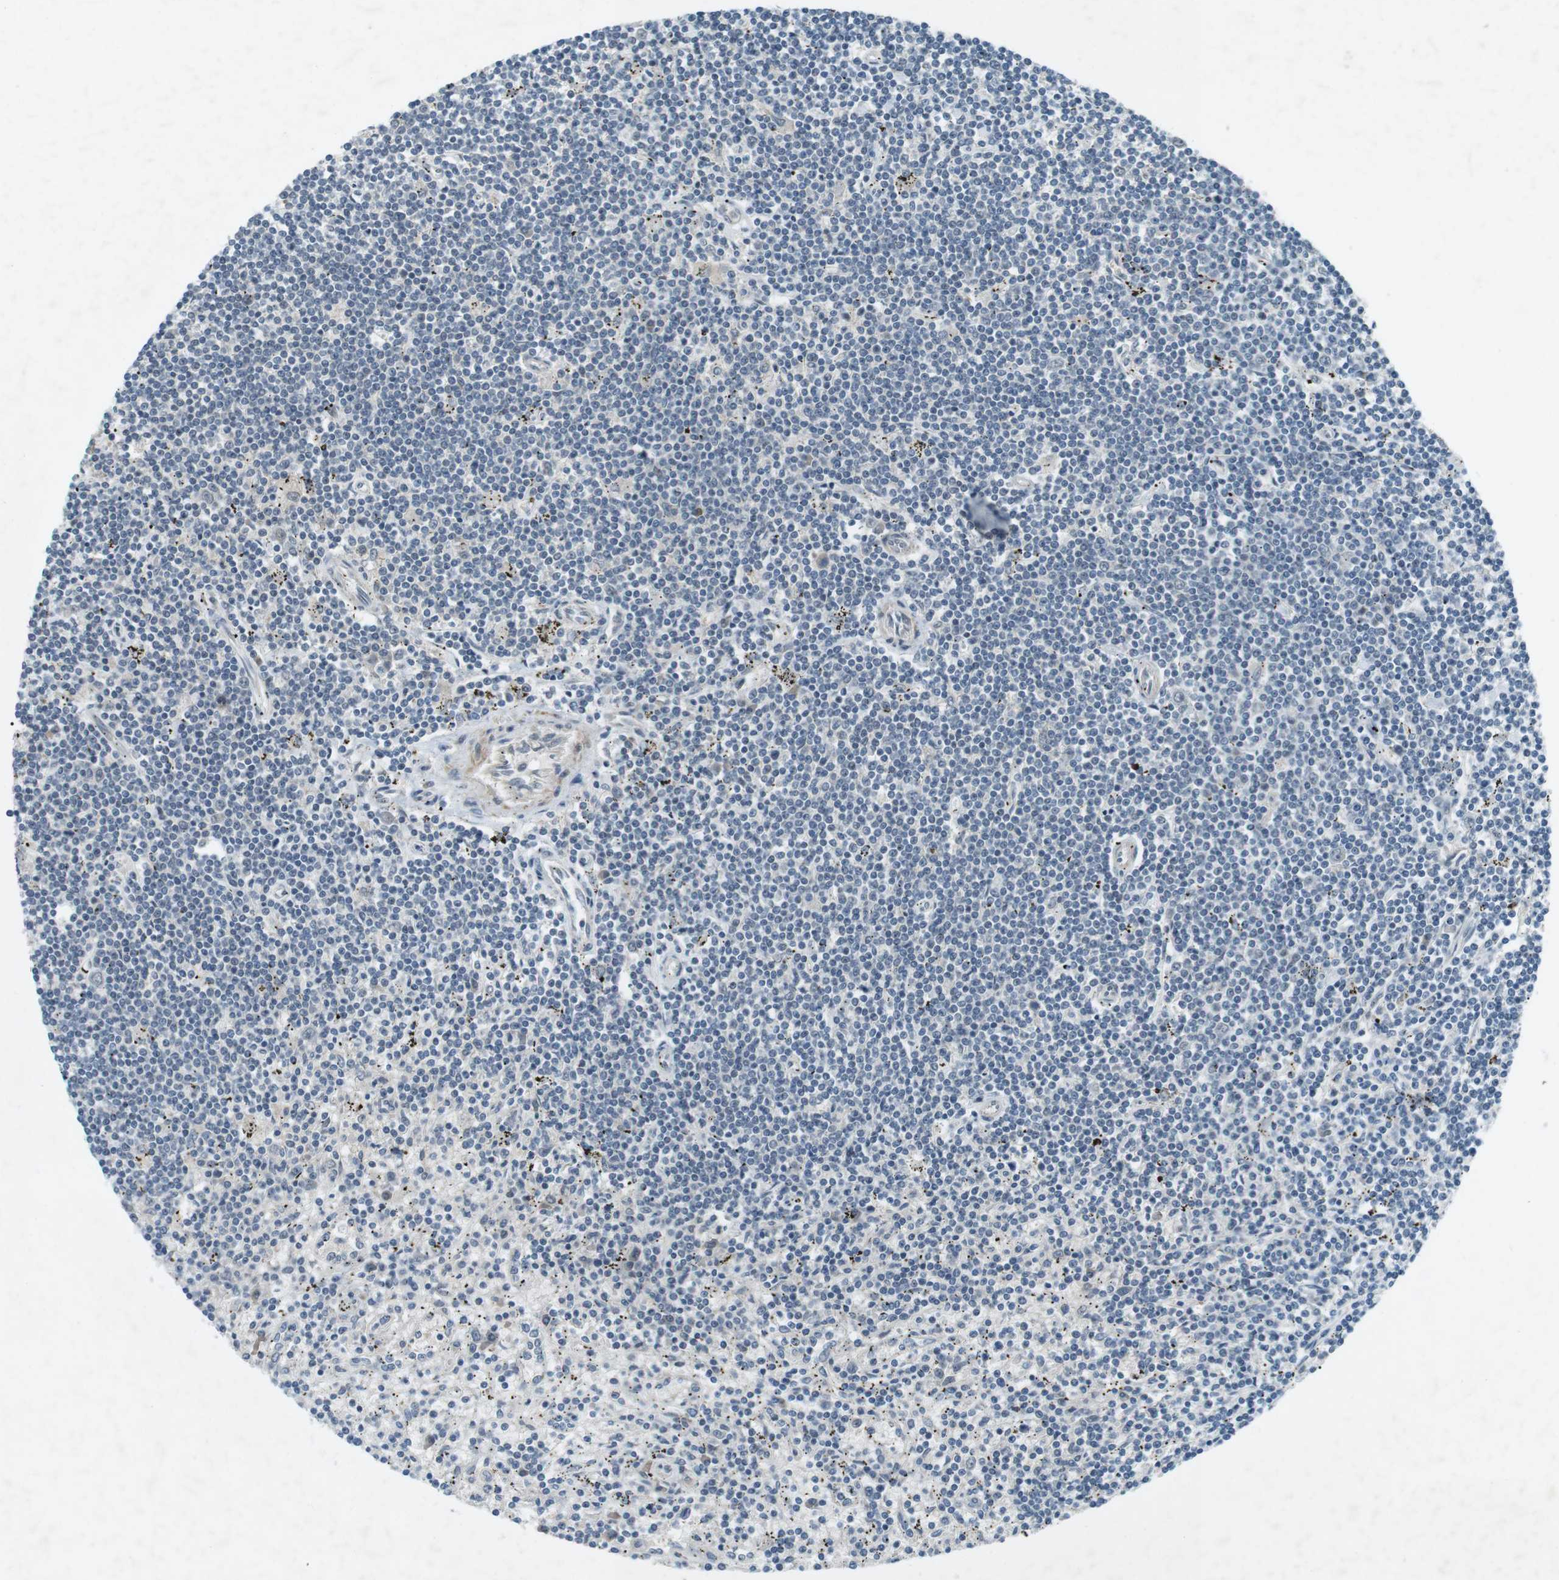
{"staining": {"intensity": "negative", "quantity": "none", "location": "none"}, "tissue": "lymphoma", "cell_type": "Tumor cells", "image_type": "cancer", "snomed": [{"axis": "morphology", "description": "Malignant lymphoma, non-Hodgkin's type, Low grade"}, {"axis": "topography", "description": "Spleen"}], "caption": "Immunohistochemical staining of human lymphoma demonstrates no significant expression in tumor cells.", "gene": "RTN3", "patient": {"sex": "male", "age": 76}}